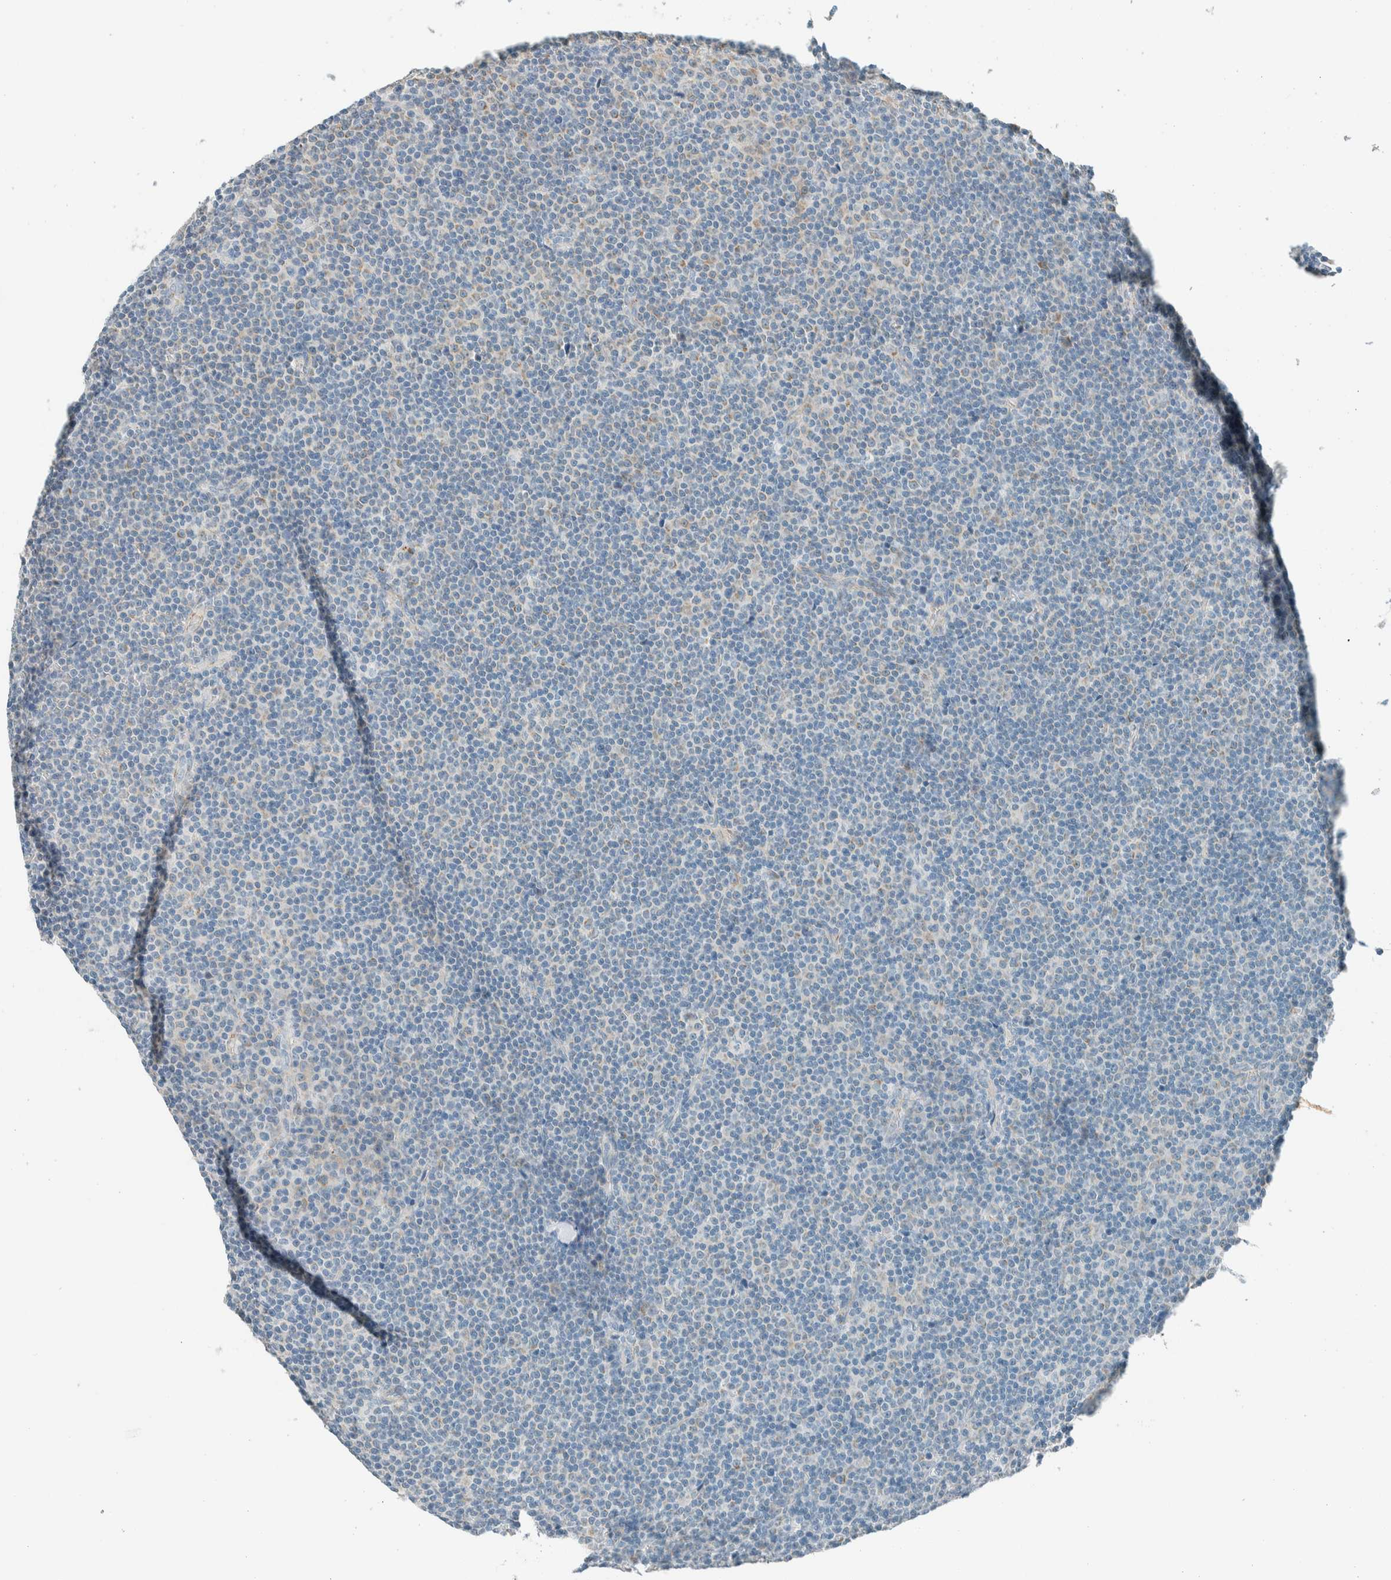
{"staining": {"intensity": "weak", "quantity": "<25%", "location": "cytoplasmic/membranous"}, "tissue": "lymphoma", "cell_type": "Tumor cells", "image_type": "cancer", "snomed": [{"axis": "morphology", "description": "Malignant lymphoma, non-Hodgkin's type, Low grade"}, {"axis": "topography", "description": "Lymph node"}], "caption": "Malignant lymphoma, non-Hodgkin's type (low-grade) was stained to show a protein in brown. There is no significant expression in tumor cells.", "gene": "SLFN12", "patient": {"sex": "female", "age": 67}}